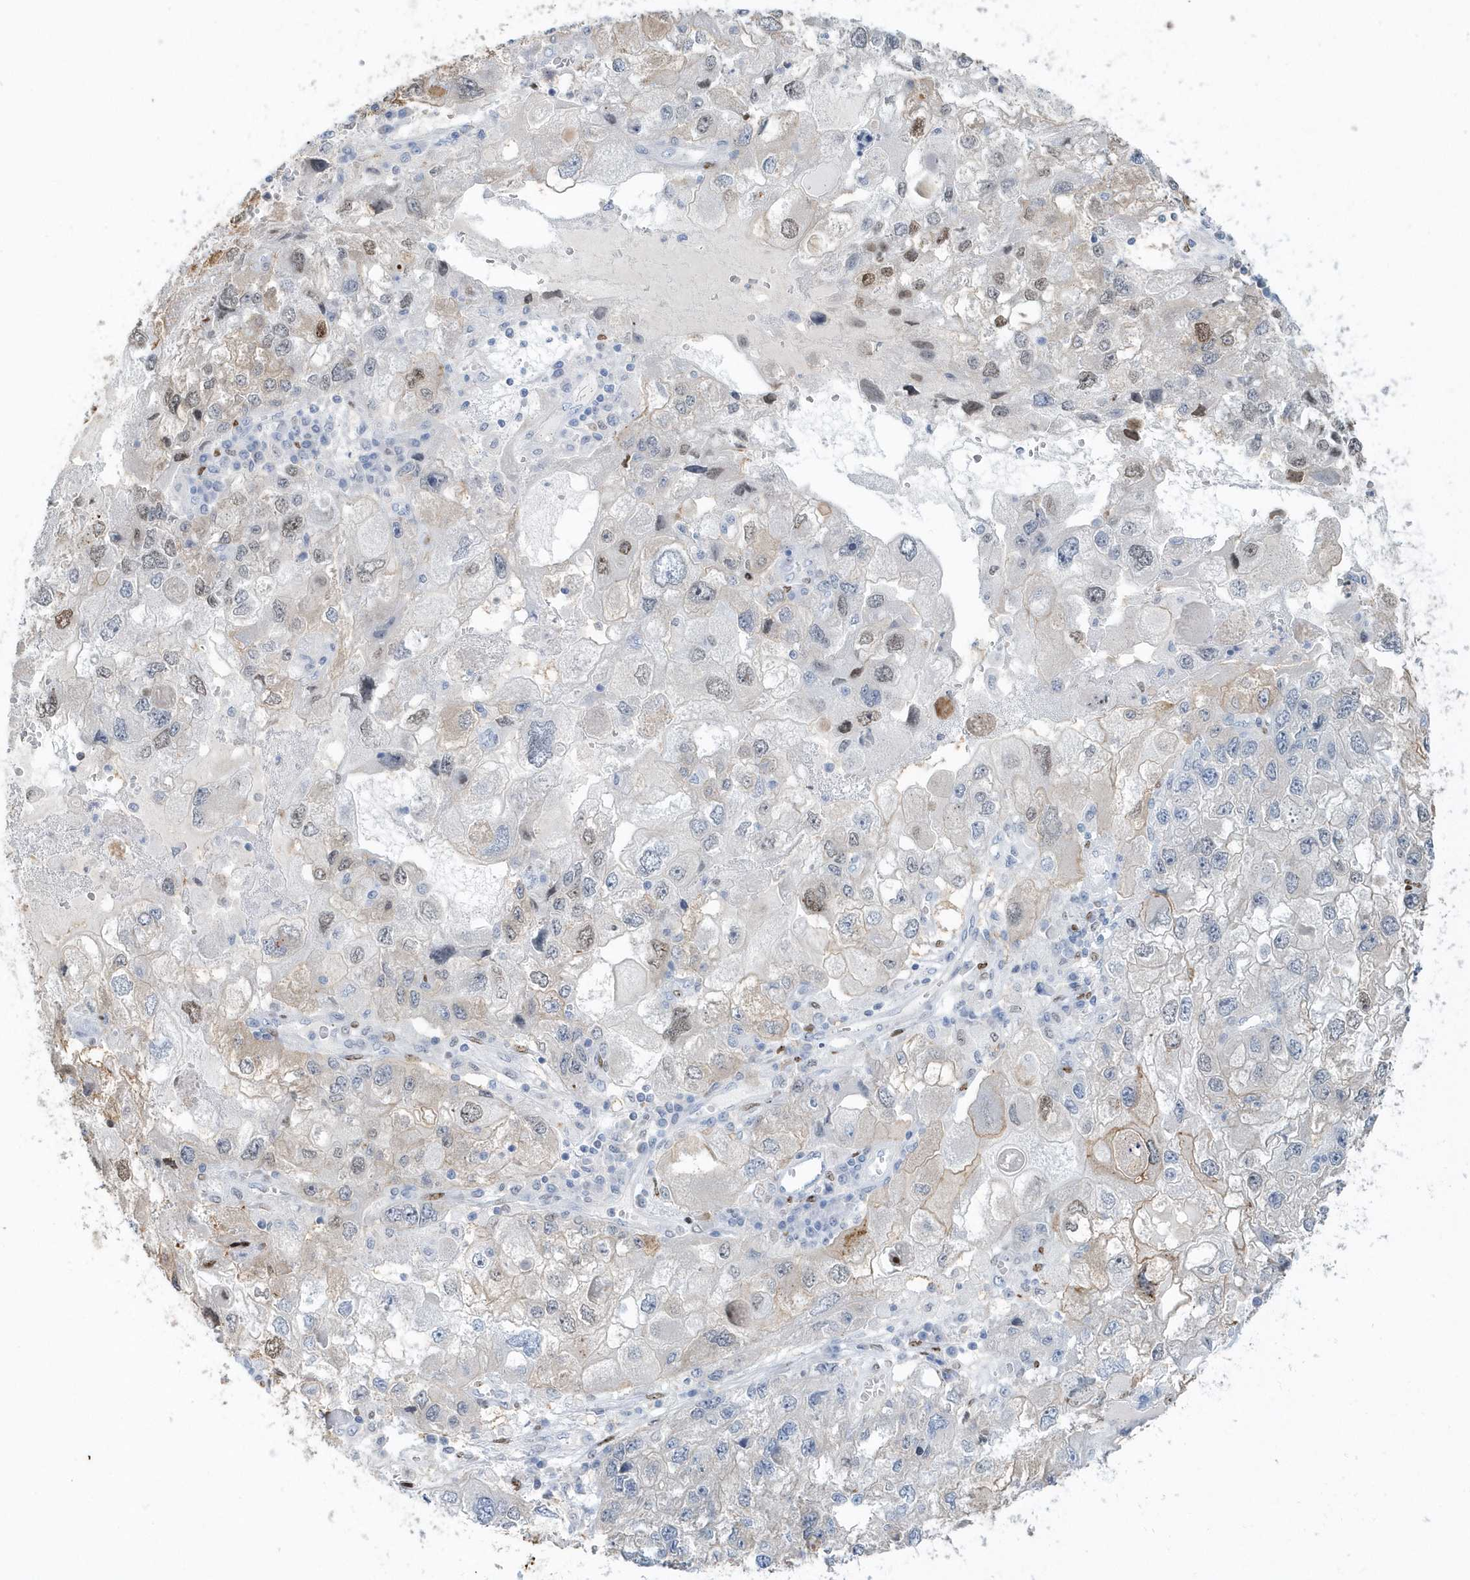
{"staining": {"intensity": "weak", "quantity": "<25%", "location": "cytoplasmic/membranous,nuclear"}, "tissue": "endometrial cancer", "cell_type": "Tumor cells", "image_type": "cancer", "snomed": [{"axis": "morphology", "description": "Adenocarcinoma, NOS"}, {"axis": "topography", "description": "Endometrium"}], "caption": "A micrograph of human endometrial cancer (adenocarcinoma) is negative for staining in tumor cells.", "gene": "MACROH2A2", "patient": {"sex": "female", "age": 49}}